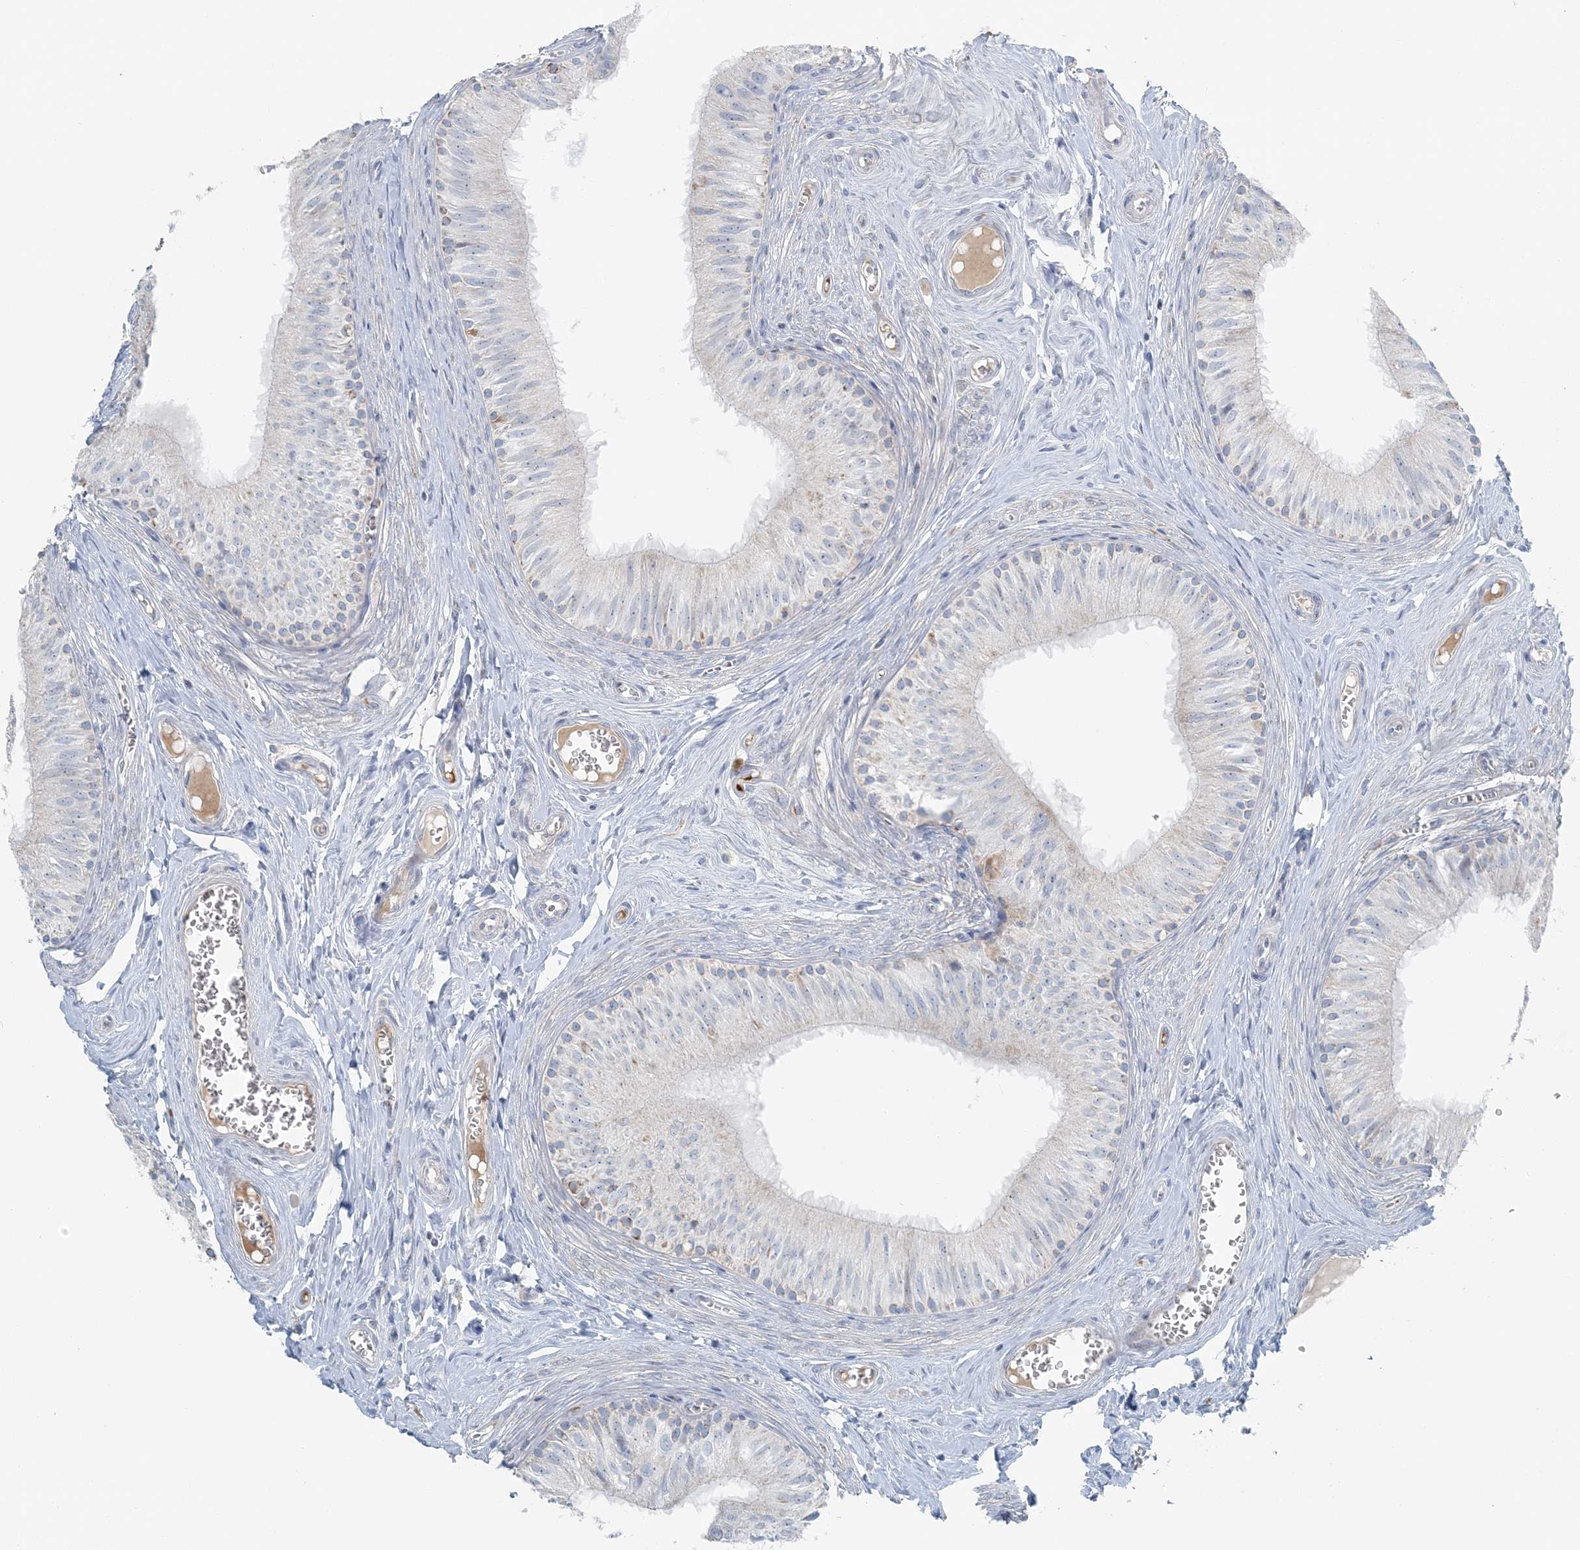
{"staining": {"intensity": "negative", "quantity": "none", "location": "none"}, "tissue": "epididymis", "cell_type": "Glandular cells", "image_type": "normal", "snomed": [{"axis": "morphology", "description": "Normal tissue, NOS"}, {"axis": "topography", "description": "Epididymis"}], "caption": "Protein analysis of unremarkable epididymis demonstrates no significant positivity in glandular cells. (Immunohistochemistry, brightfield microscopy, high magnification).", "gene": "SLC22A16", "patient": {"sex": "male", "age": 46}}